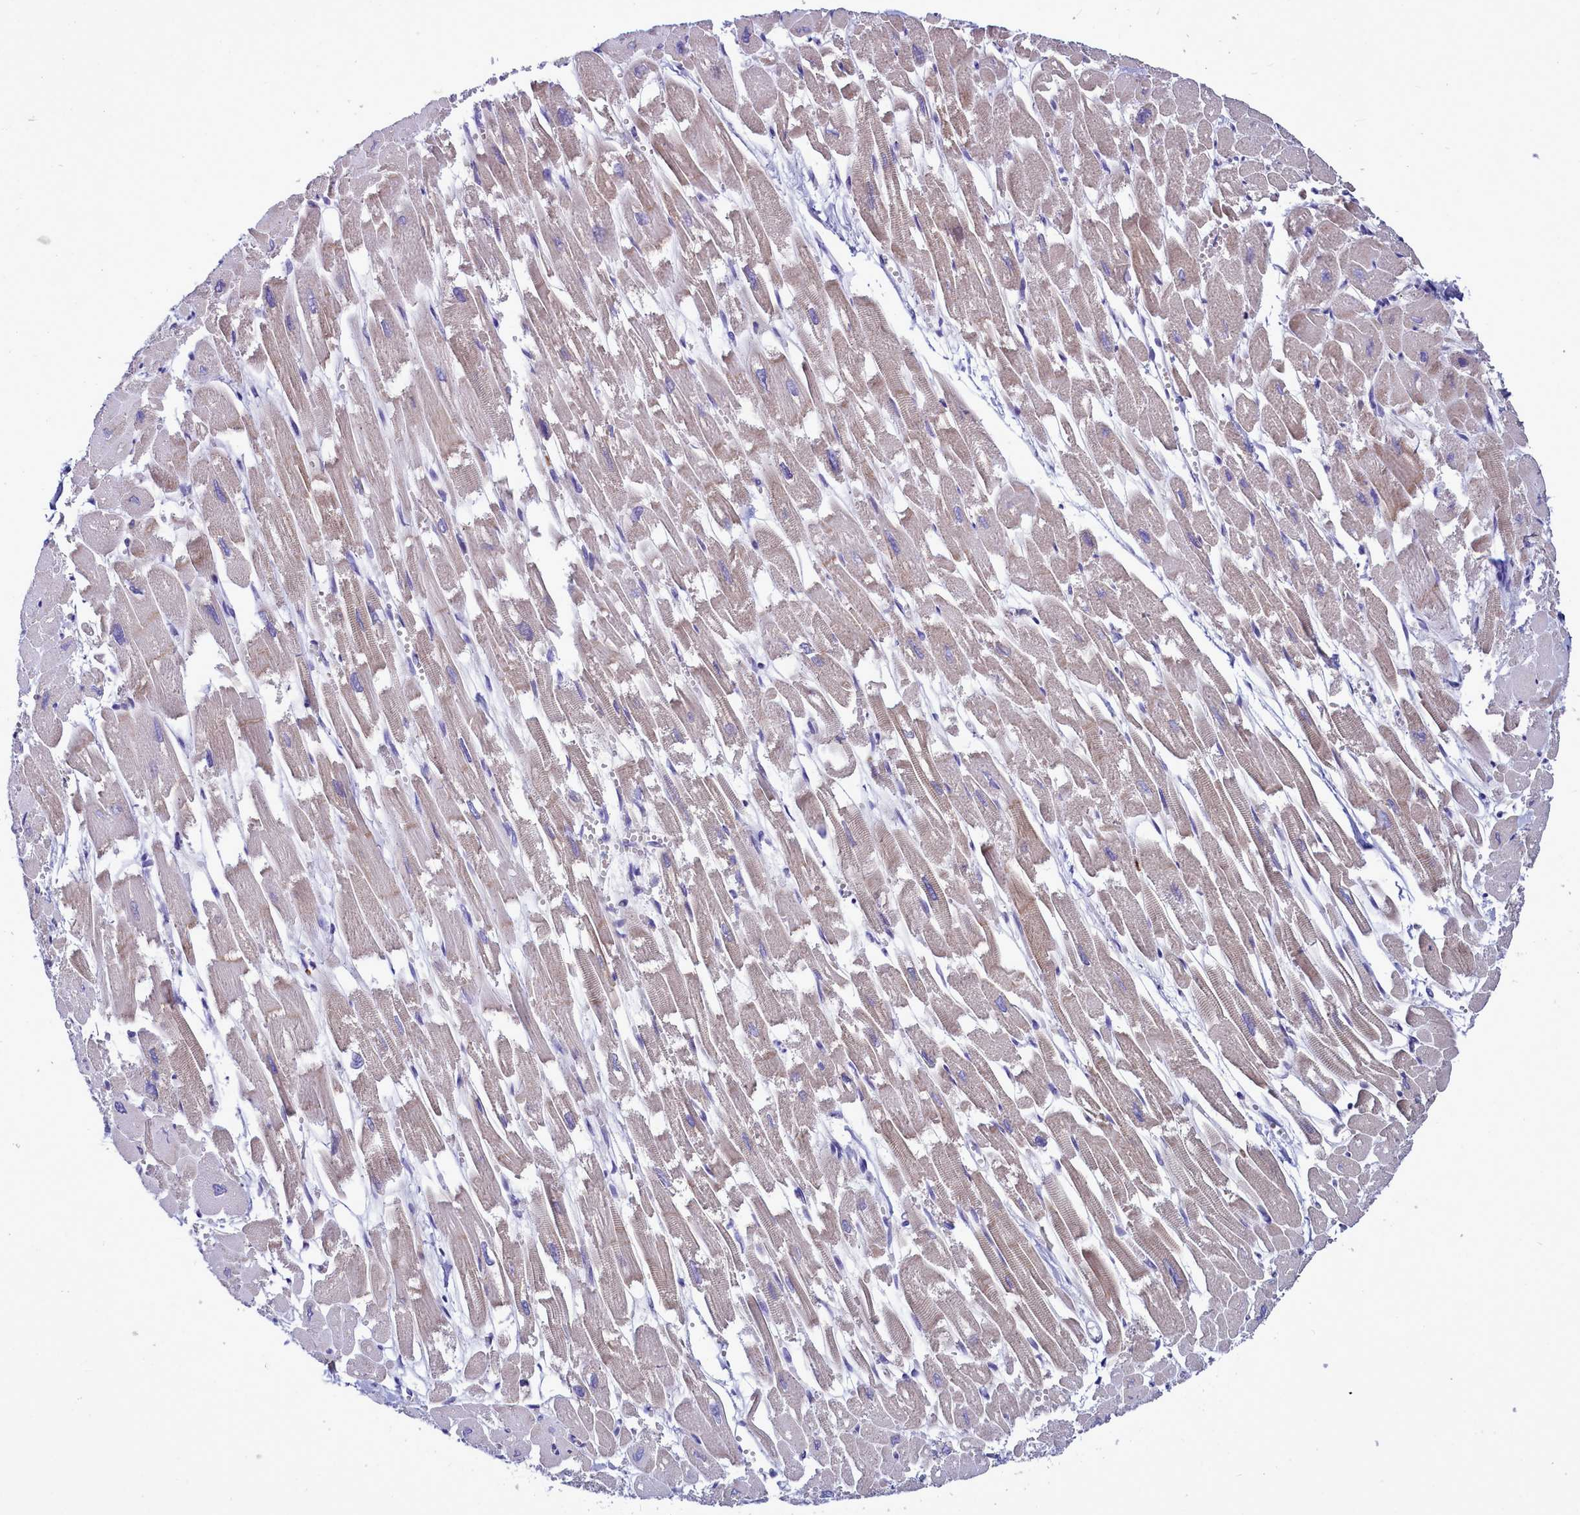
{"staining": {"intensity": "weak", "quantity": "<25%", "location": "cytoplasmic/membranous"}, "tissue": "heart muscle", "cell_type": "Cardiomyocytes", "image_type": "normal", "snomed": [{"axis": "morphology", "description": "Normal tissue, NOS"}, {"axis": "topography", "description": "Heart"}], "caption": "Cardiomyocytes are negative for protein expression in benign human heart muscle. (DAB immunohistochemistry (IHC) with hematoxylin counter stain).", "gene": "POM121L2", "patient": {"sex": "male", "age": 54}}